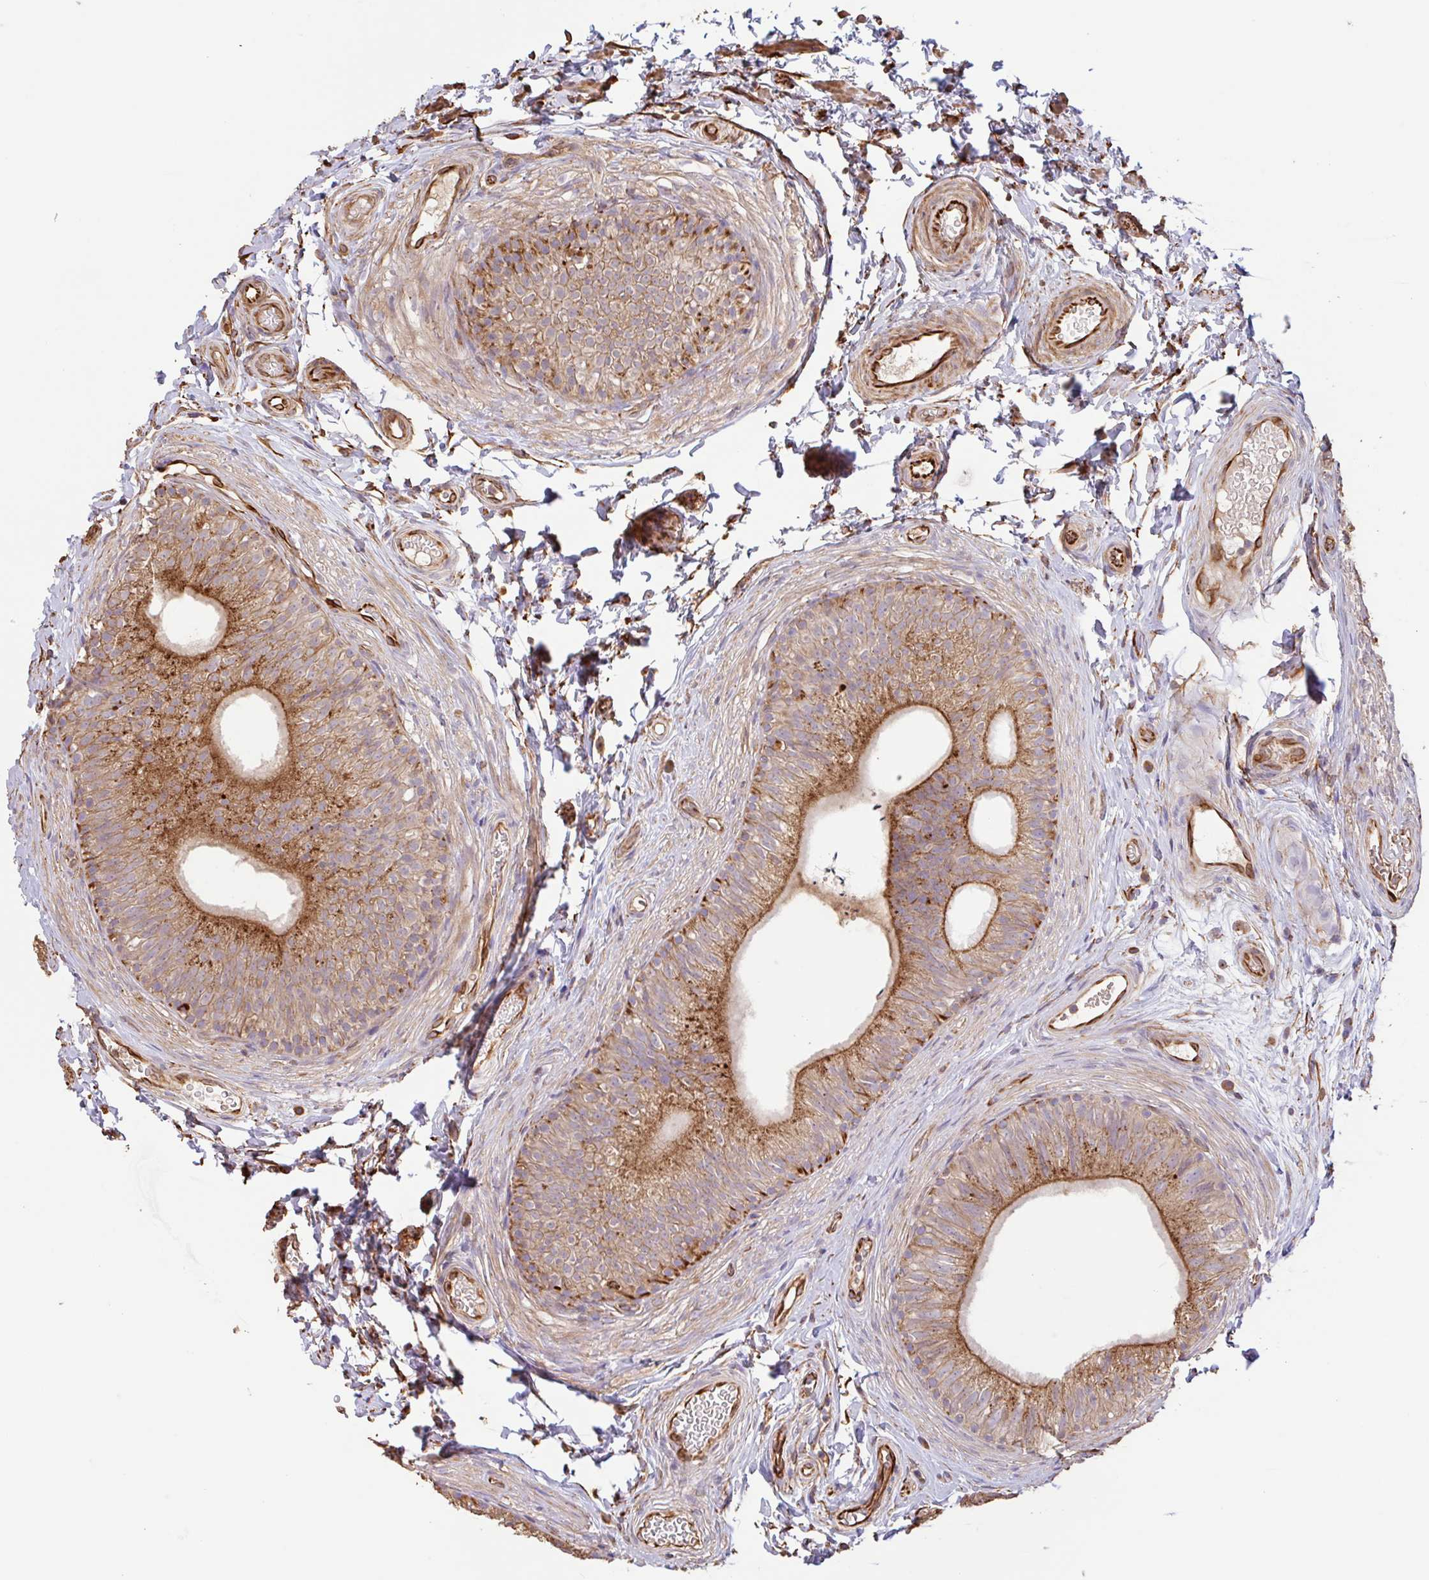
{"staining": {"intensity": "moderate", "quantity": ">75%", "location": "cytoplasmic/membranous"}, "tissue": "epididymis", "cell_type": "Glandular cells", "image_type": "normal", "snomed": [{"axis": "morphology", "description": "Normal tissue, NOS"}, {"axis": "topography", "description": "Epididymis, spermatic cord, NOS"}, {"axis": "topography", "description": "Epididymis"}, {"axis": "topography", "description": "Peripheral nerve tissue"}], "caption": "A micrograph of epididymis stained for a protein shows moderate cytoplasmic/membranous brown staining in glandular cells. (Stains: DAB in brown, nuclei in blue, Microscopy: brightfield microscopy at high magnification).", "gene": "ZNF790", "patient": {"sex": "male", "age": 29}}